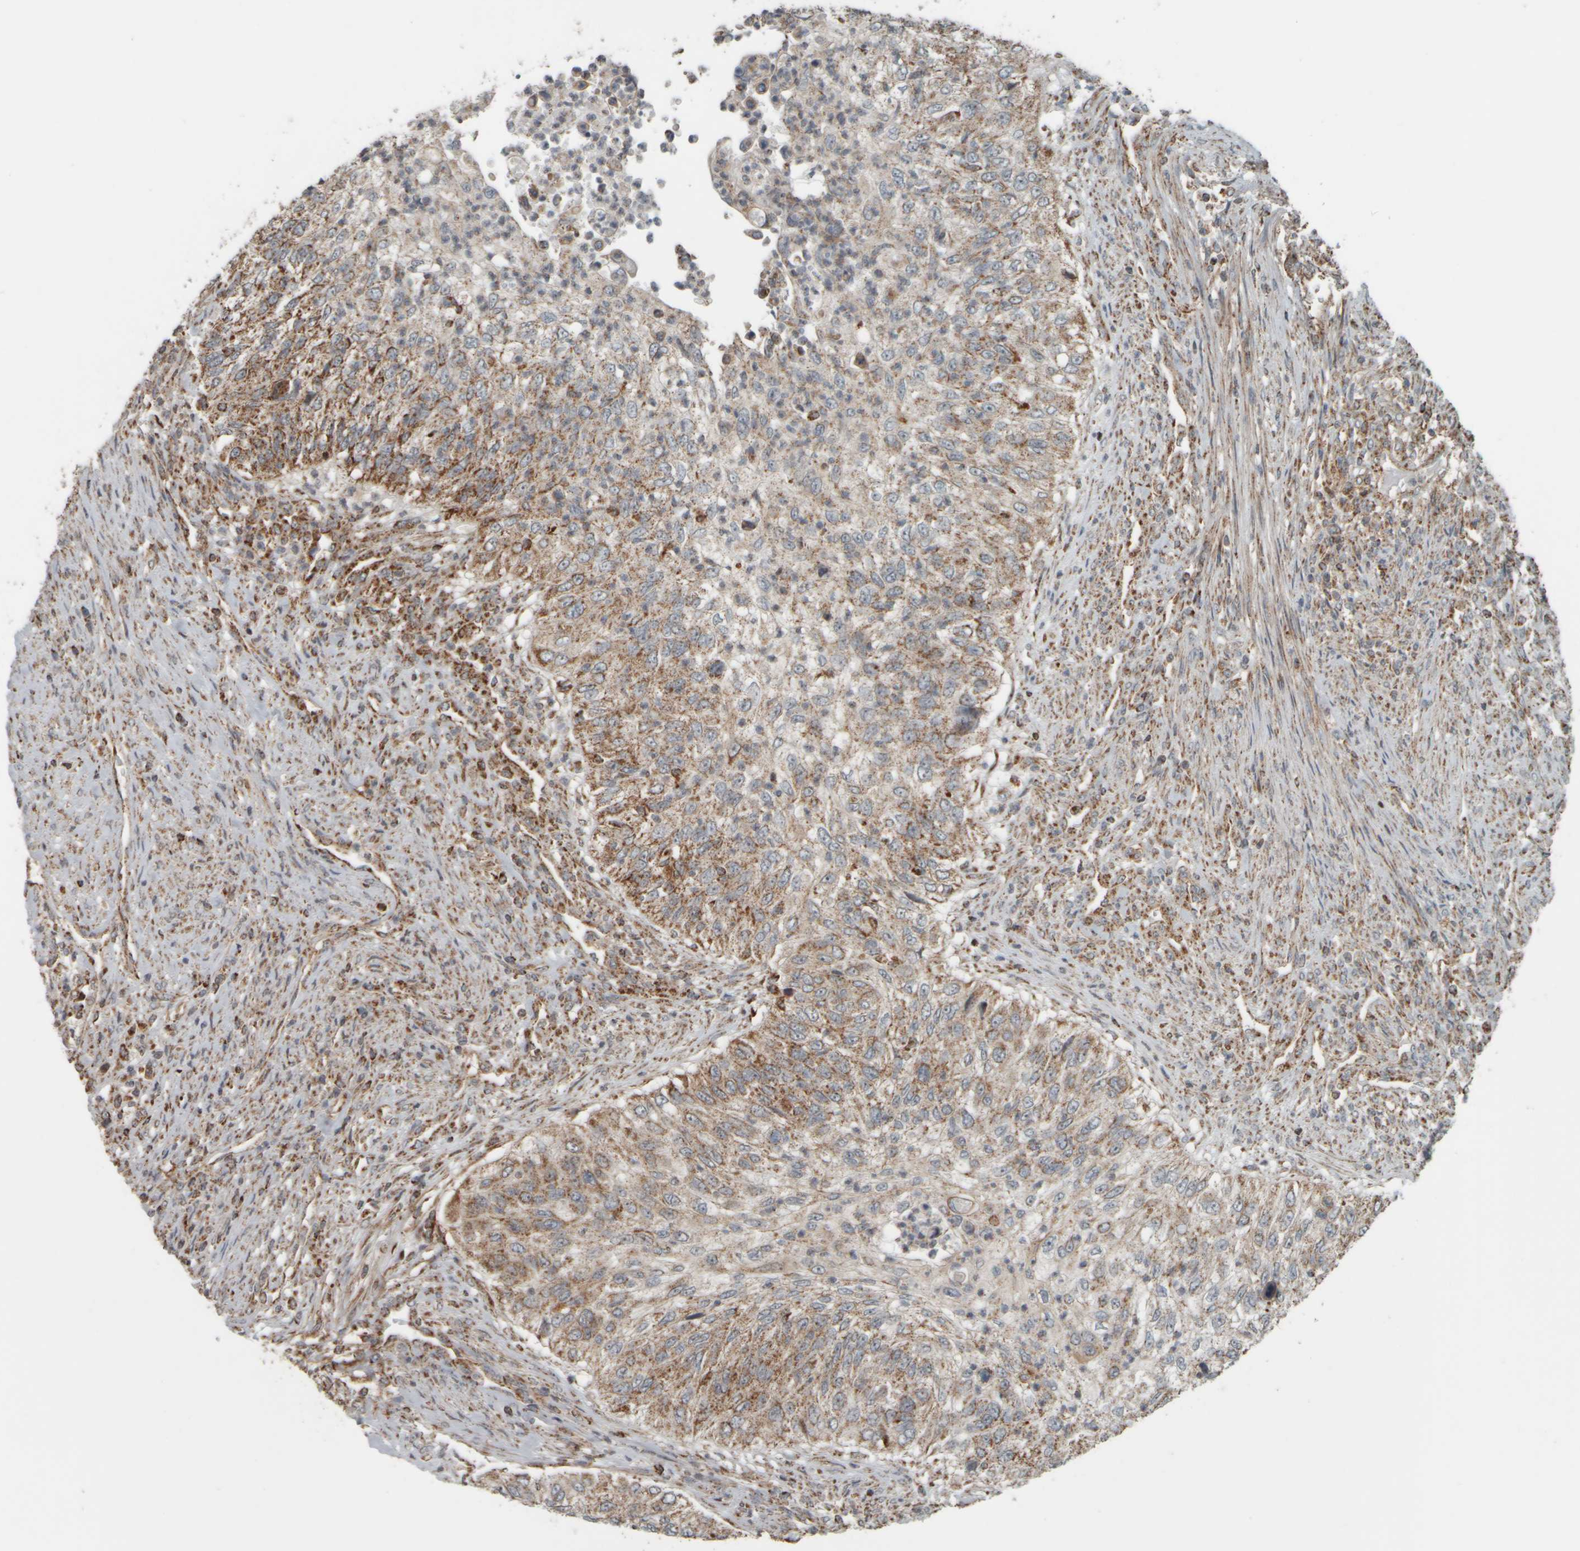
{"staining": {"intensity": "moderate", "quantity": ">75%", "location": "cytoplasmic/membranous"}, "tissue": "urothelial cancer", "cell_type": "Tumor cells", "image_type": "cancer", "snomed": [{"axis": "morphology", "description": "Urothelial carcinoma, High grade"}, {"axis": "topography", "description": "Urinary bladder"}], "caption": "Human urothelial carcinoma (high-grade) stained for a protein (brown) exhibits moderate cytoplasmic/membranous positive expression in approximately >75% of tumor cells.", "gene": "APBB2", "patient": {"sex": "female", "age": 60}}